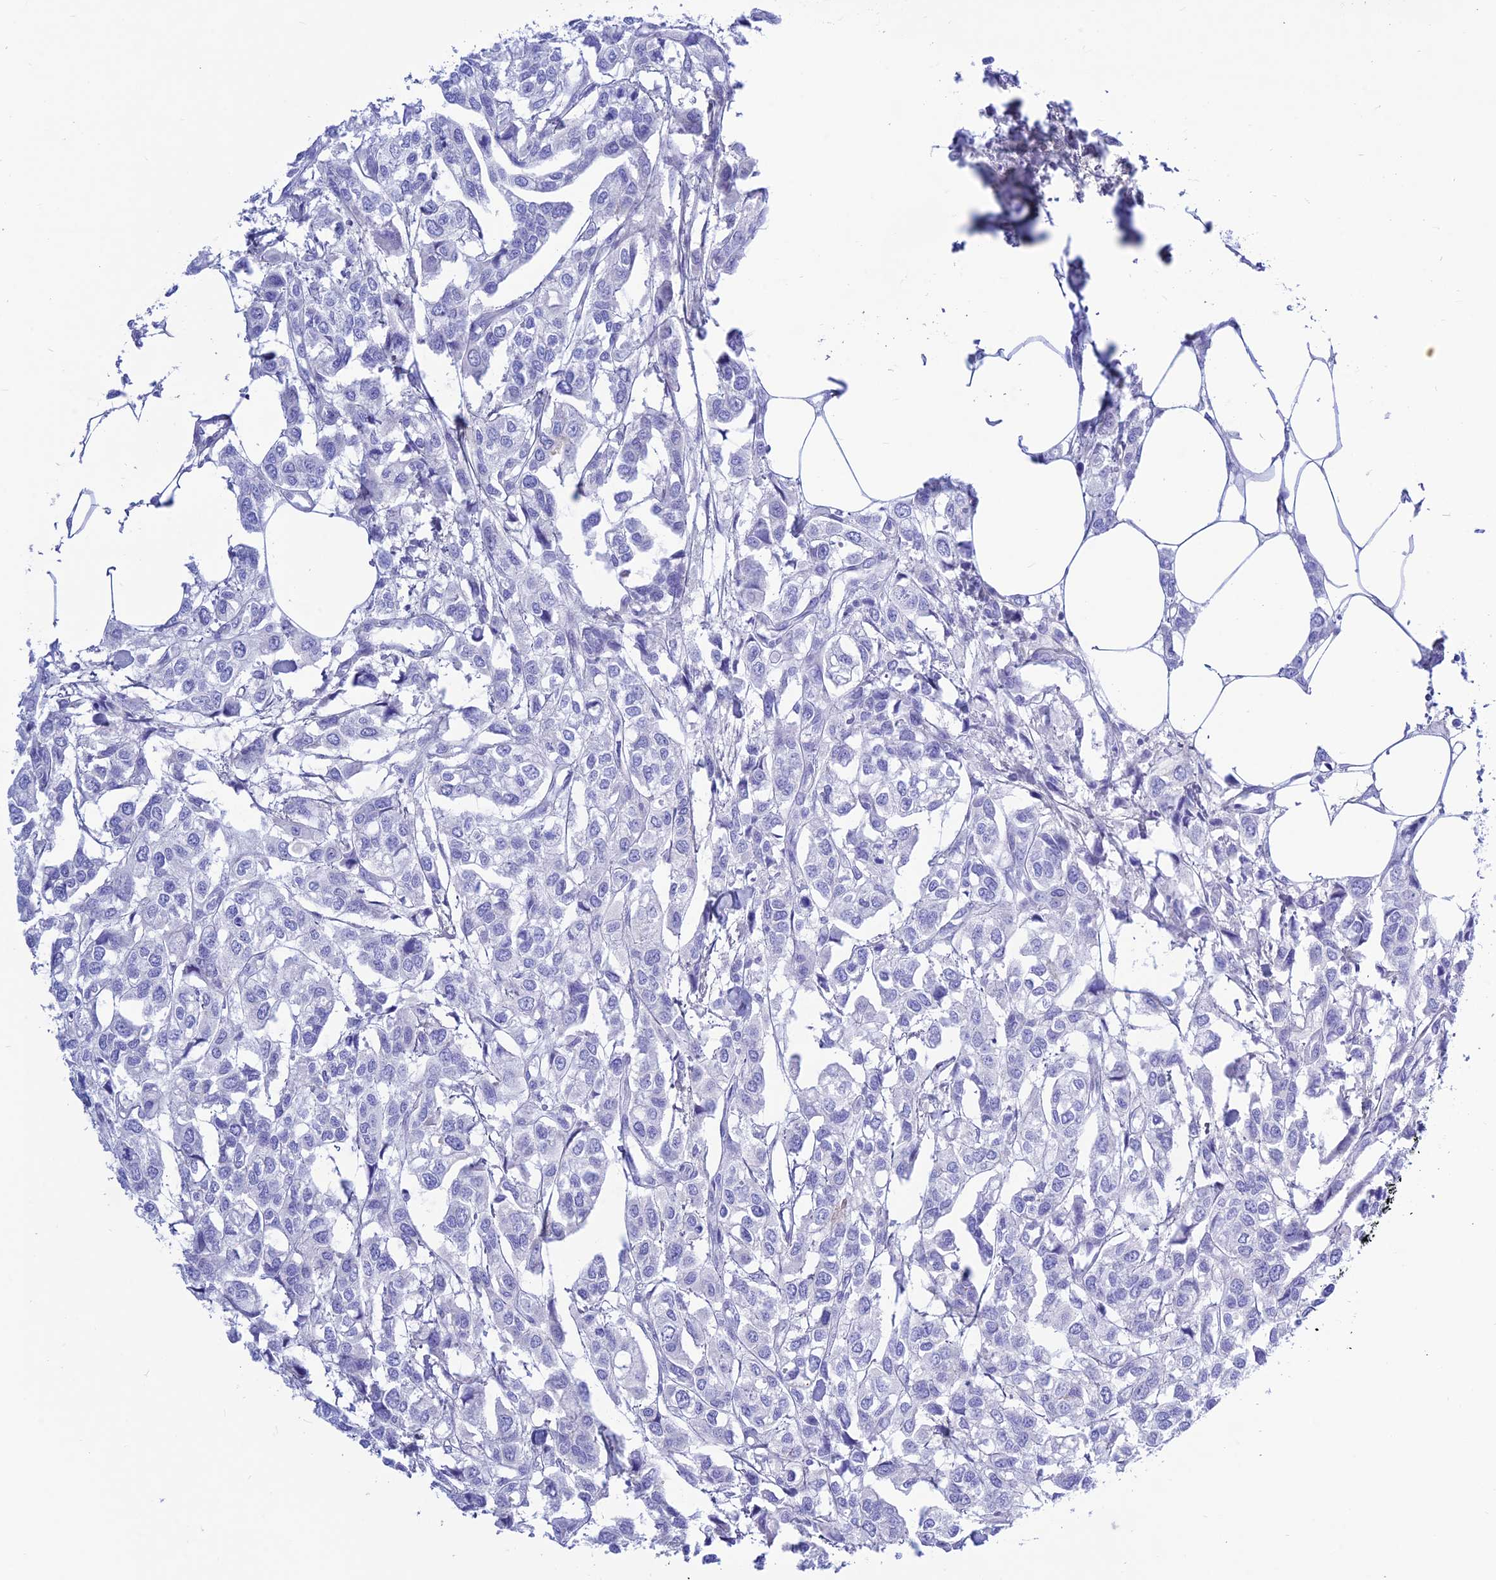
{"staining": {"intensity": "negative", "quantity": "none", "location": "none"}, "tissue": "urothelial cancer", "cell_type": "Tumor cells", "image_type": "cancer", "snomed": [{"axis": "morphology", "description": "Urothelial carcinoma, High grade"}, {"axis": "topography", "description": "Urinary bladder"}], "caption": "Urothelial cancer was stained to show a protein in brown. There is no significant expression in tumor cells.", "gene": "PRNP", "patient": {"sex": "male", "age": 67}}